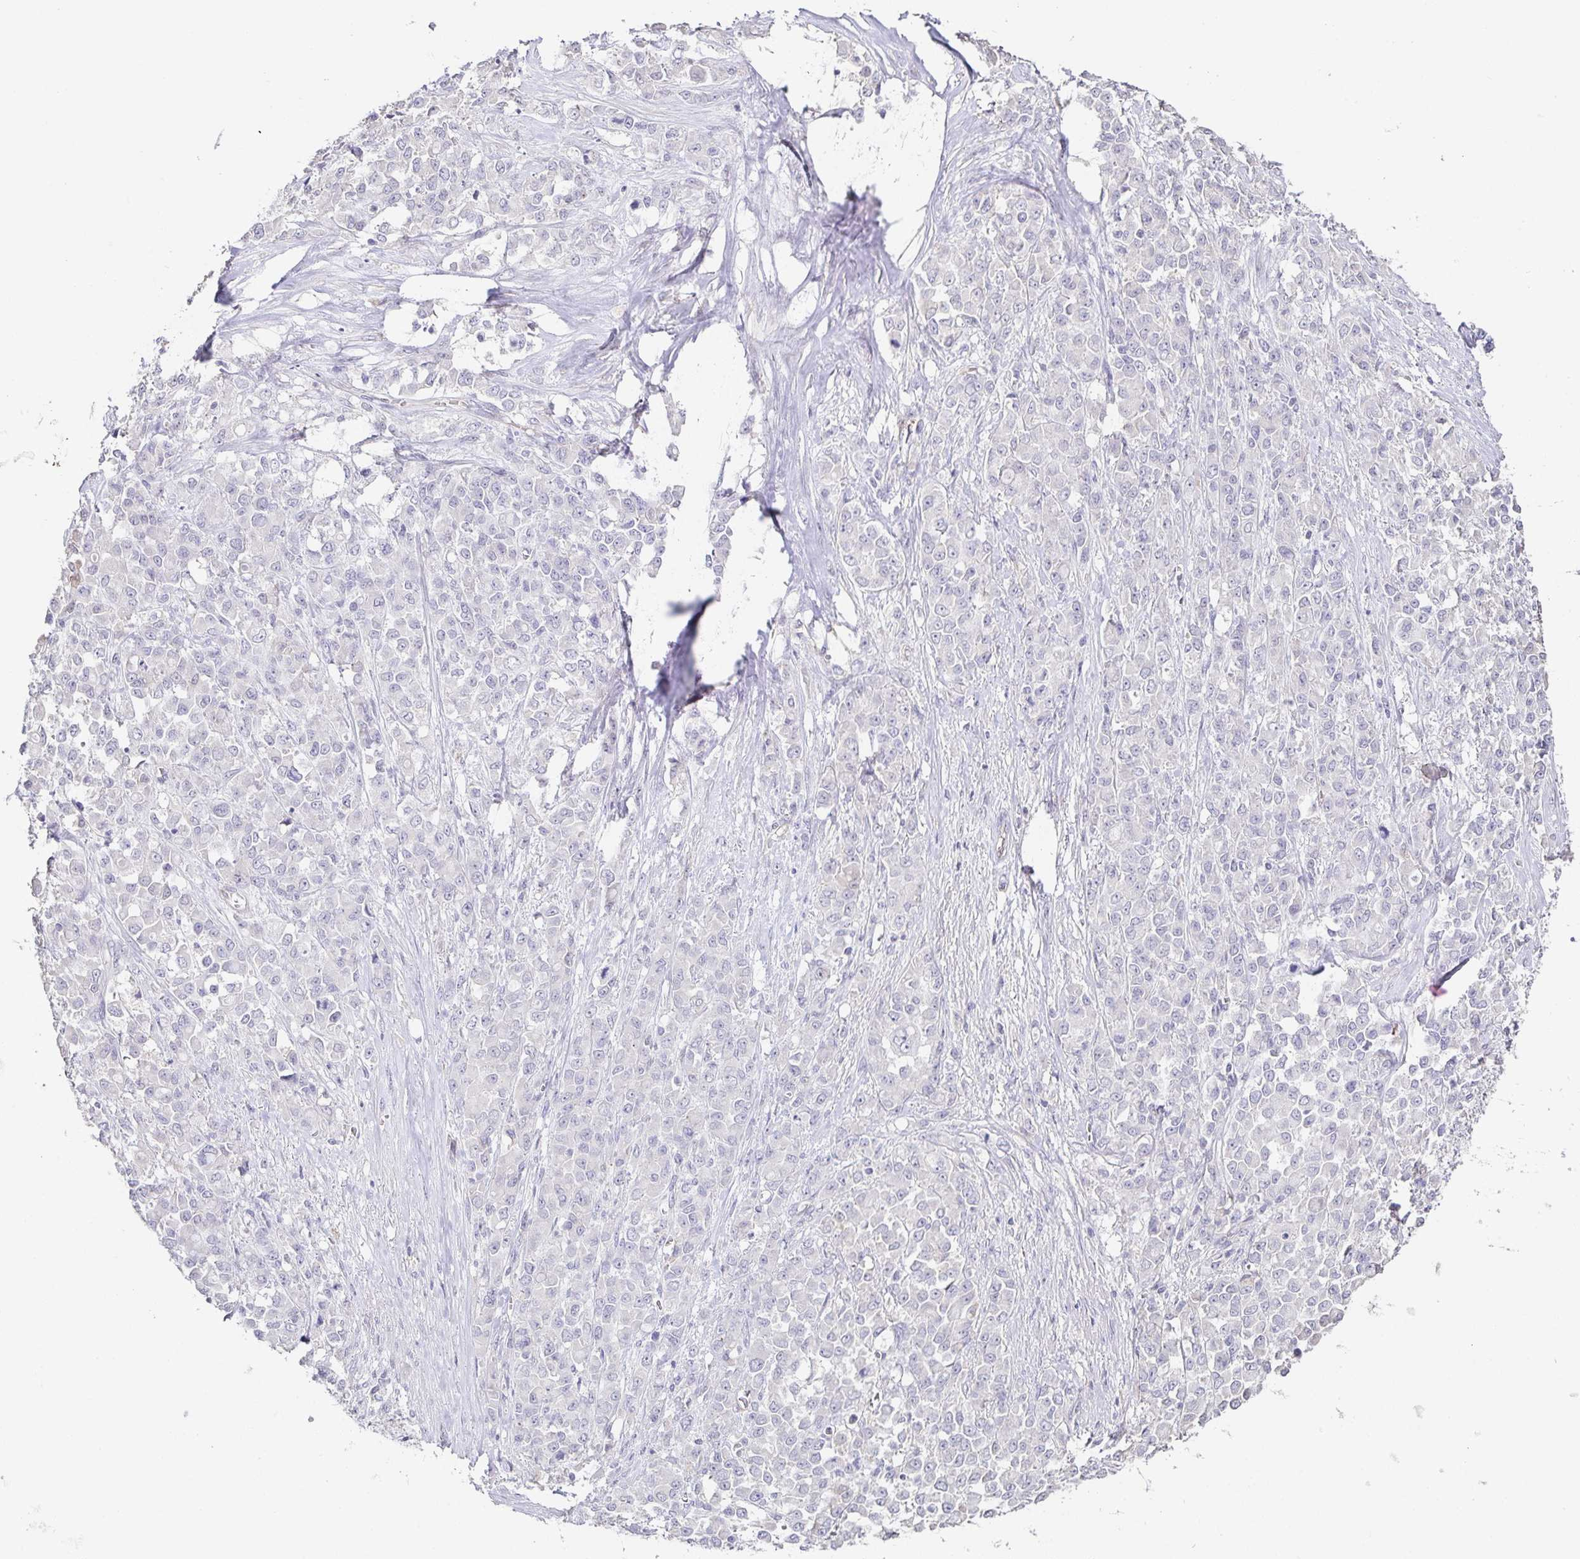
{"staining": {"intensity": "negative", "quantity": "none", "location": "none"}, "tissue": "stomach cancer", "cell_type": "Tumor cells", "image_type": "cancer", "snomed": [{"axis": "morphology", "description": "Adenocarcinoma, NOS"}, {"axis": "topography", "description": "Stomach"}], "caption": "Protein analysis of stomach cancer demonstrates no significant staining in tumor cells.", "gene": "PIWIL3", "patient": {"sex": "female", "age": 76}}